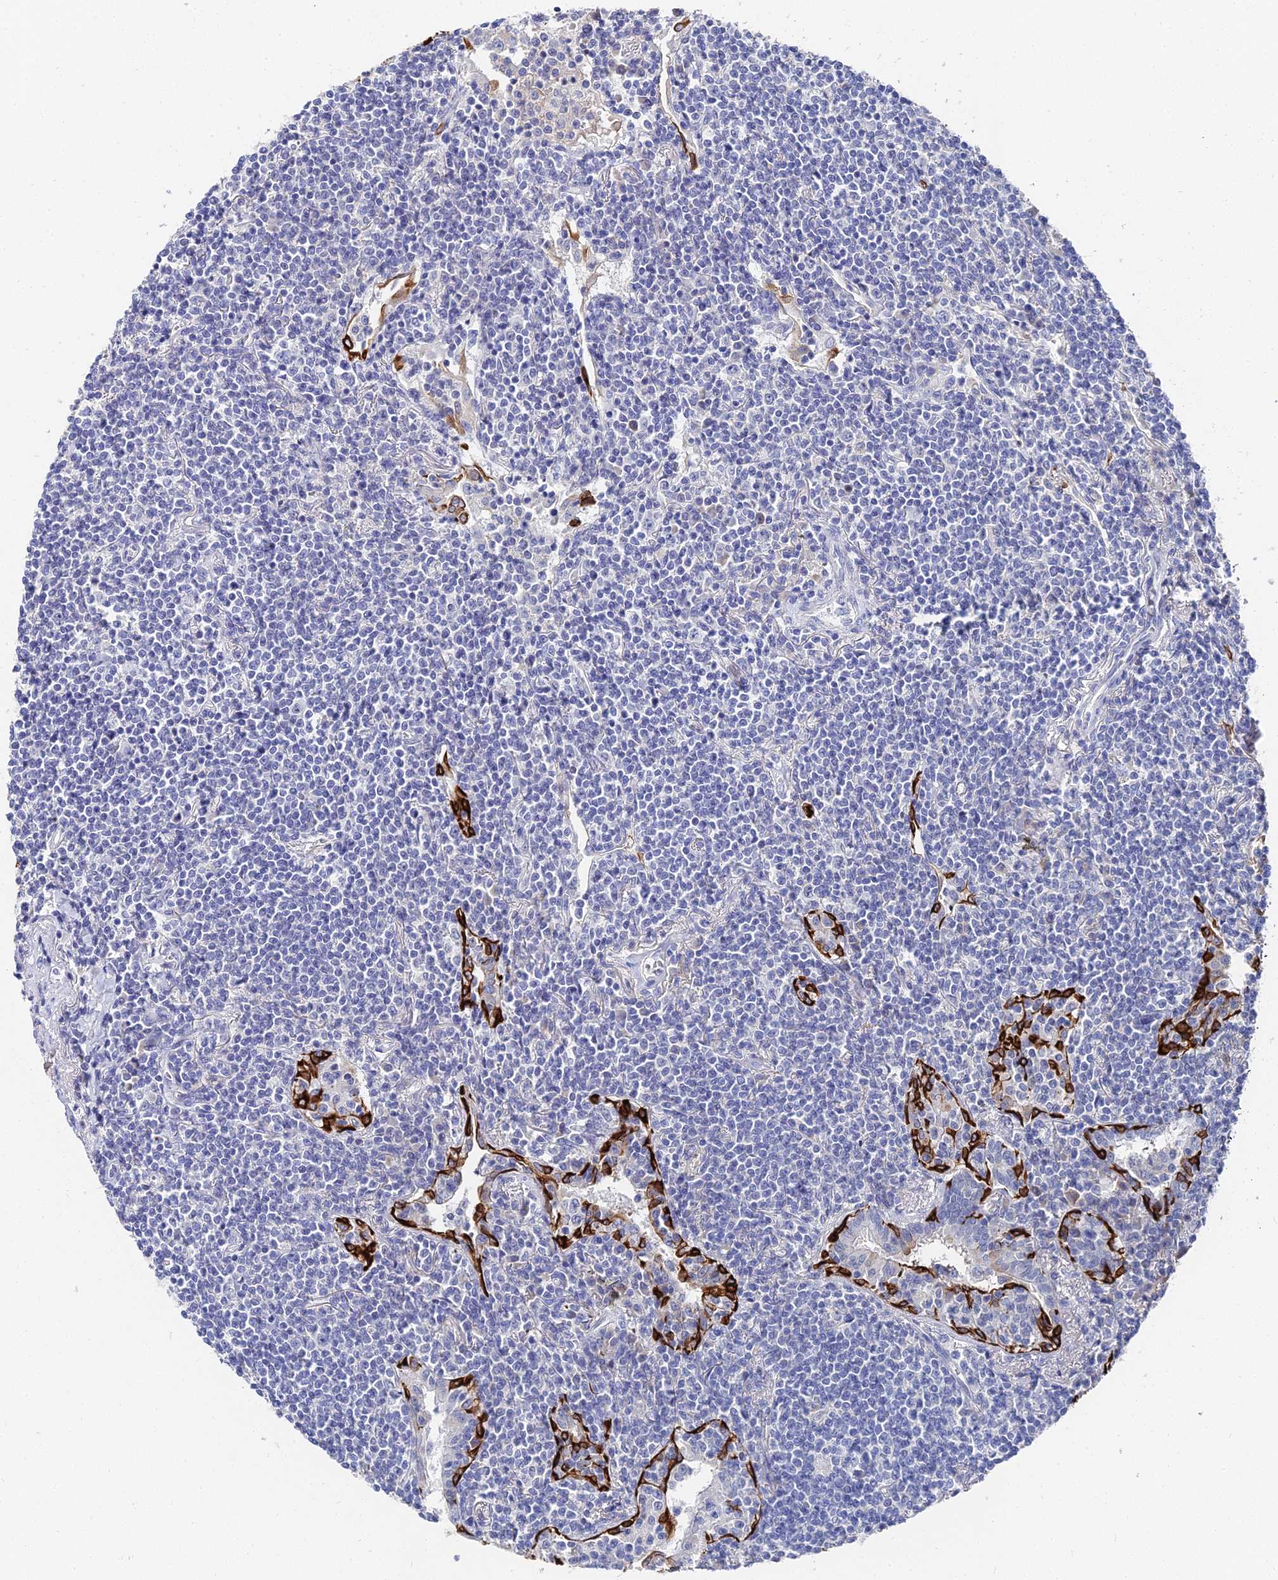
{"staining": {"intensity": "negative", "quantity": "none", "location": "none"}, "tissue": "lymphoma", "cell_type": "Tumor cells", "image_type": "cancer", "snomed": [{"axis": "morphology", "description": "Malignant lymphoma, non-Hodgkin's type, Low grade"}, {"axis": "topography", "description": "Lung"}], "caption": "Lymphoma was stained to show a protein in brown. There is no significant positivity in tumor cells.", "gene": "KRT17", "patient": {"sex": "female", "age": 71}}